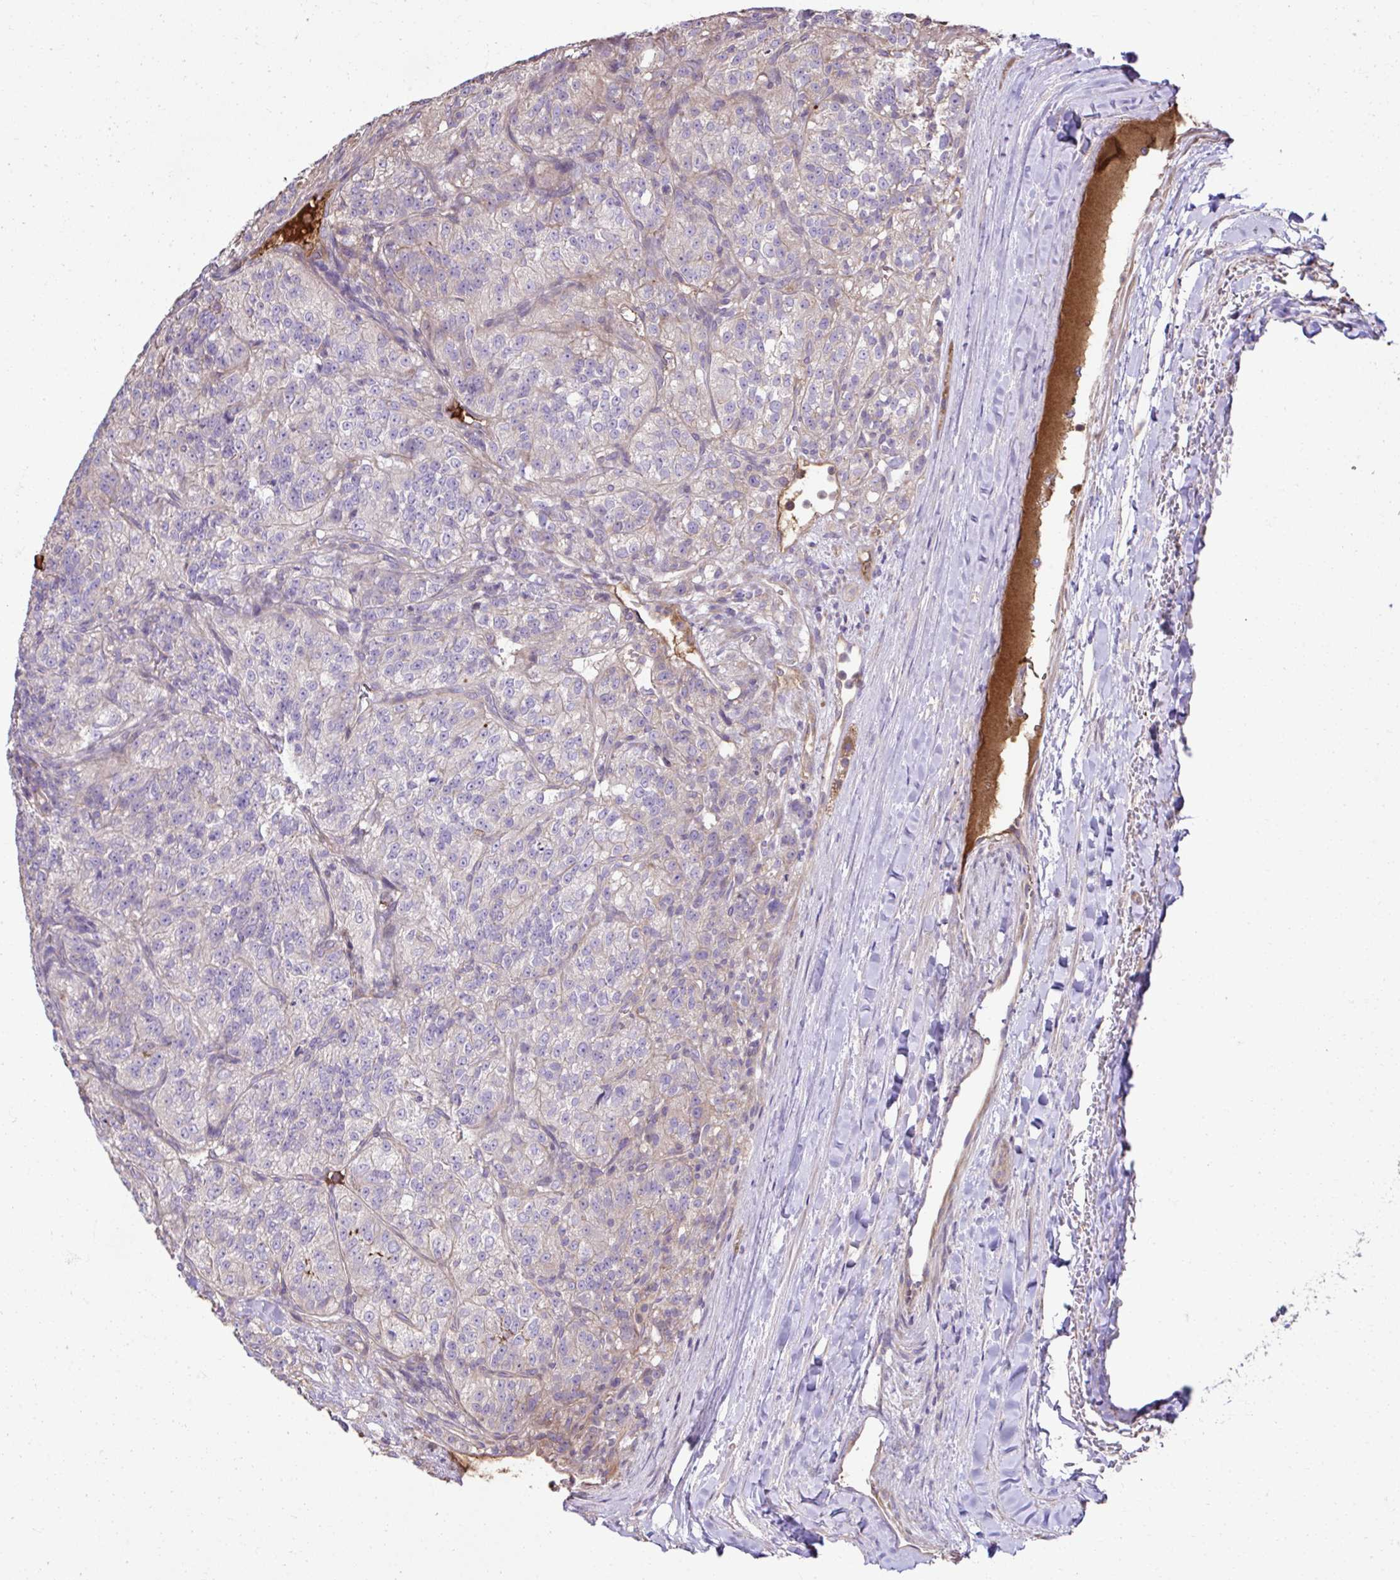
{"staining": {"intensity": "negative", "quantity": "none", "location": "none"}, "tissue": "renal cancer", "cell_type": "Tumor cells", "image_type": "cancer", "snomed": [{"axis": "morphology", "description": "Adenocarcinoma, NOS"}, {"axis": "topography", "description": "Kidney"}], "caption": "IHC of renal cancer displays no staining in tumor cells. (DAB IHC, high magnification).", "gene": "CCDC85C", "patient": {"sex": "female", "age": 63}}